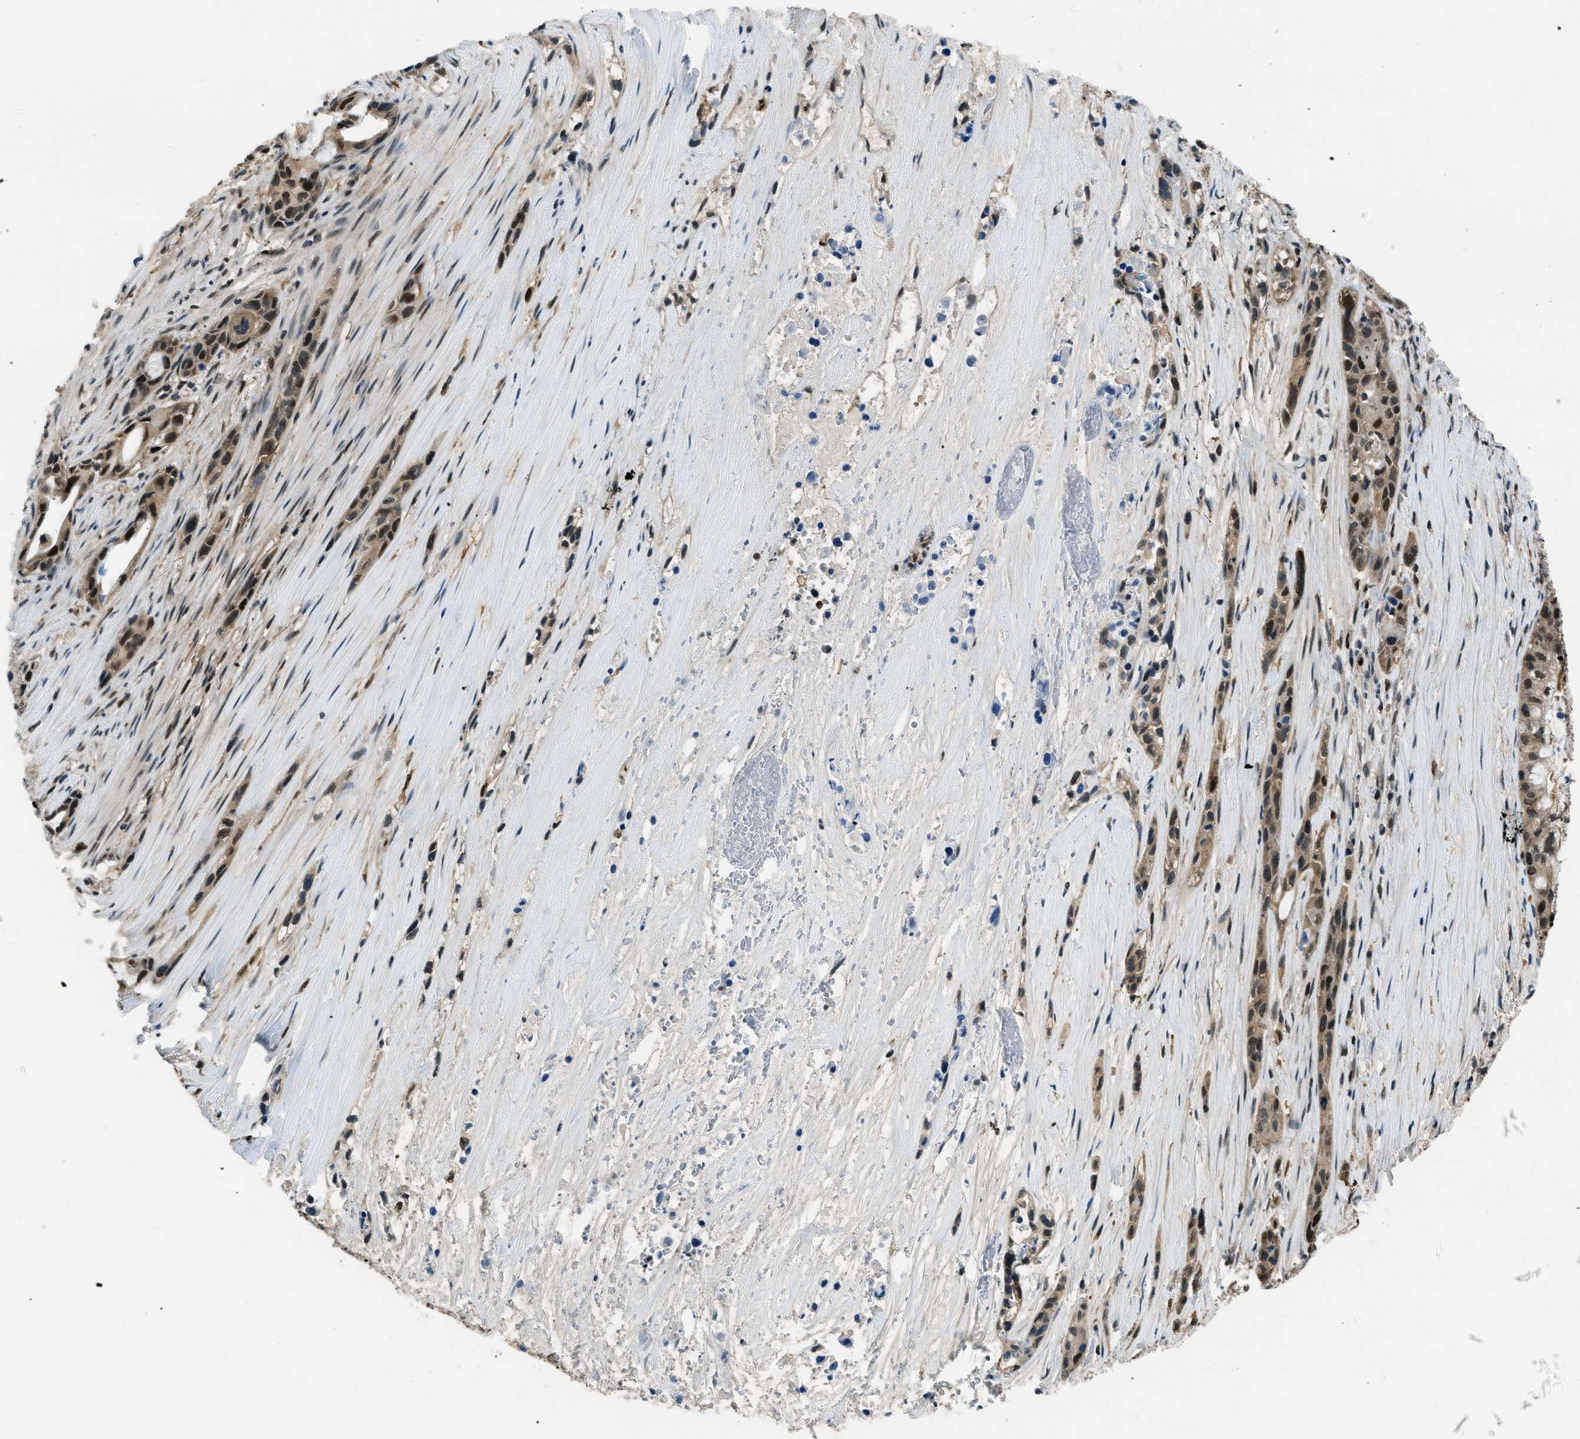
{"staining": {"intensity": "strong", "quantity": ">75%", "location": "nuclear"}, "tissue": "pancreatic cancer", "cell_type": "Tumor cells", "image_type": "cancer", "snomed": [{"axis": "morphology", "description": "Adenocarcinoma, NOS"}, {"axis": "topography", "description": "Pancreas"}], "caption": "Immunohistochemical staining of adenocarcinoma (pancreatic) reveals high levels of strong nuclear protein staining in approximately >75% of tumor cells.", "gene": "OGFR", "patient": {"sex": "male", "age": 53}}